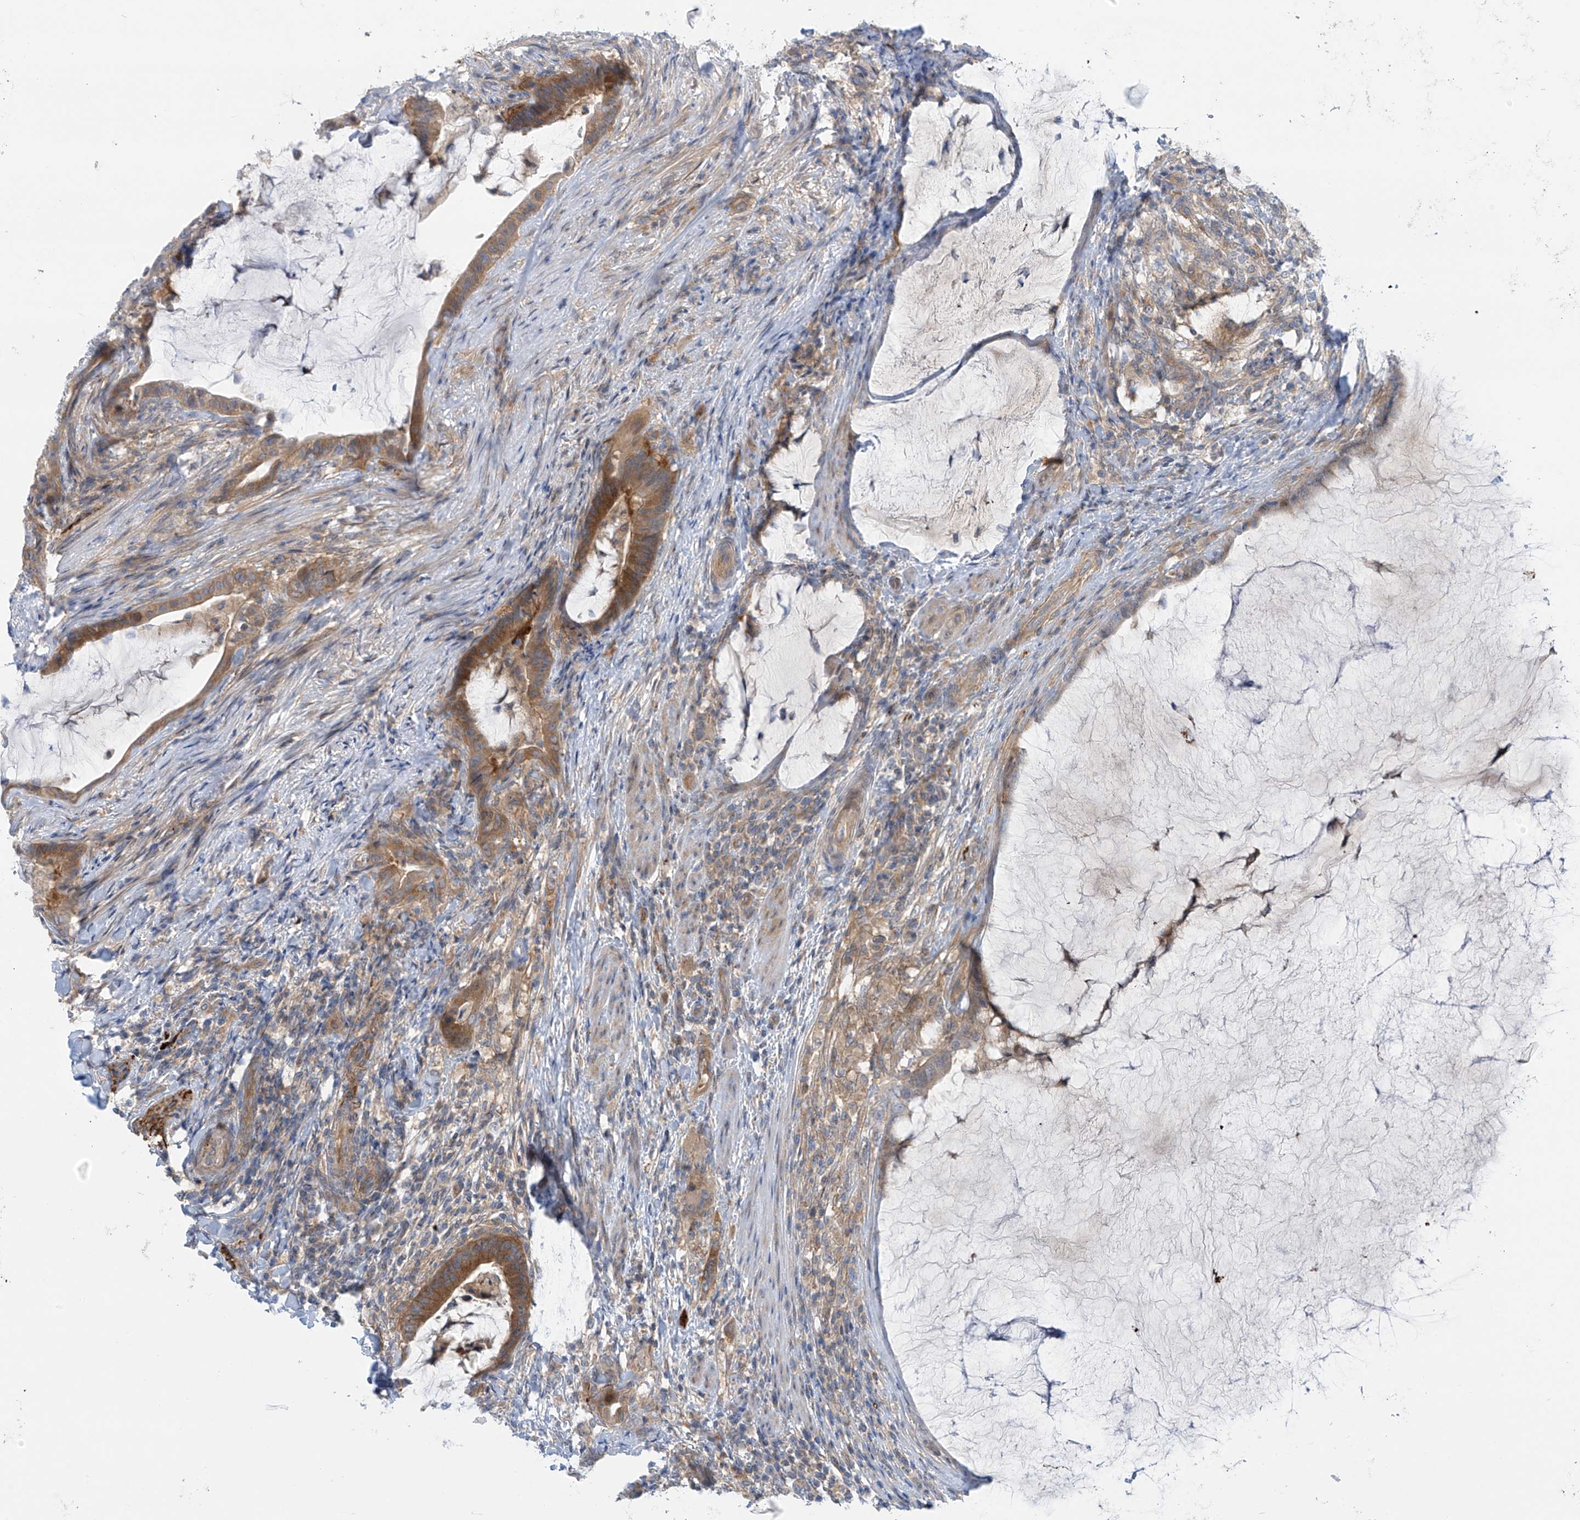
{"staining": {"intensity": "strong", "quantity": ">75%", "location": "cytoplasmic/membranous"}, "tissue": "colorectal cancer", "cell_type": "Tumor cells", "image_type": "cancer", "snomed": [{"axis": "morphology", "description": "Adenocarcinoma, NOS"}, {"axis": "topography", "description": "Colon"}], "caption": "Colorectal cancer tissue shows strong cytoplasmic/membranous positivity in approximately >75% of tumor cells, visualized by immunohistochemistry.", "gene": "FSD1L", "patient": {"sex": "female", "age": 66}}